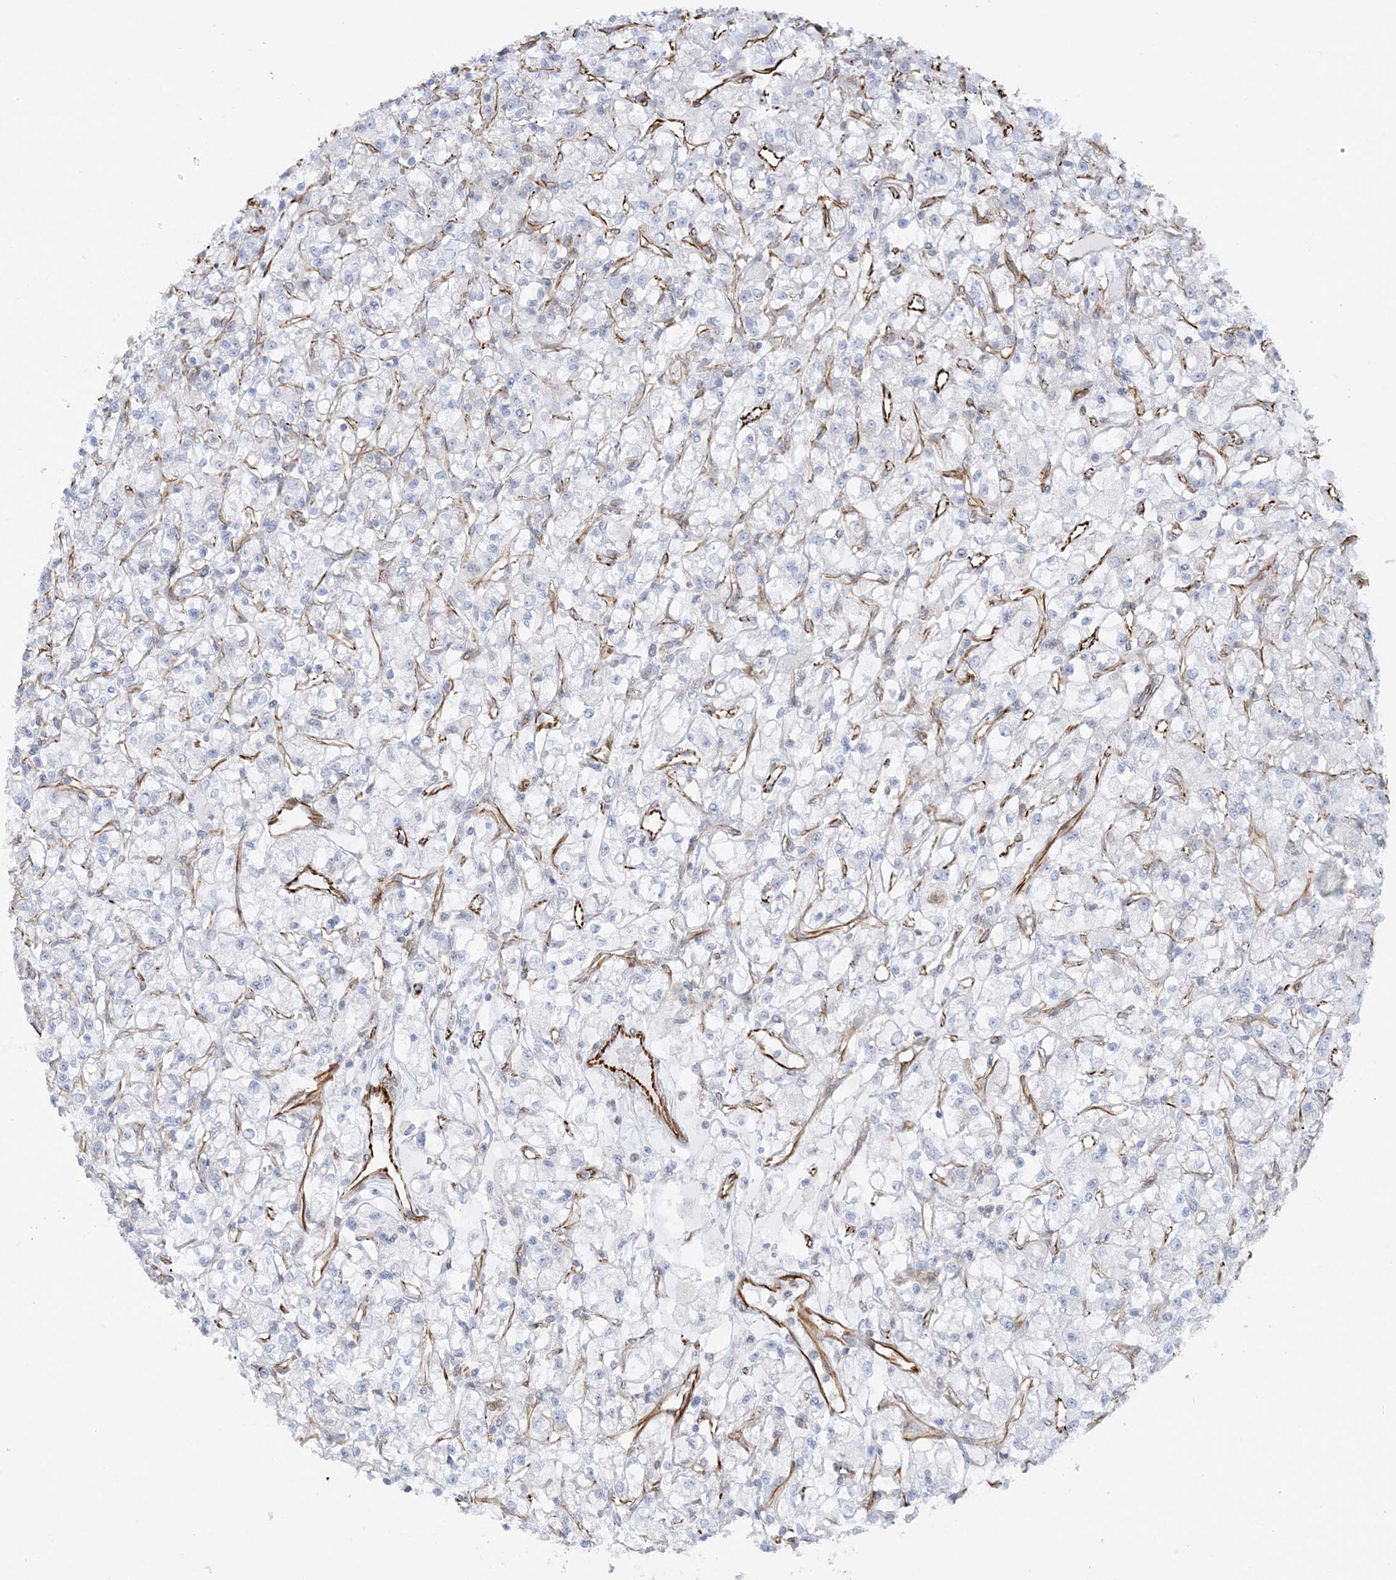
{"staining": {"intensity": "negative", "quantity": "none", "location": "none"}, "tissue": "renal cancer", "cell_type": "Tumor cells", "image_type": "cancer", "snomed": [{"axis": "morphology", "description": "Adenocarcinoma, NOS"}, {"axis": "topography", "description": "Kidney"}], "caption": "This is an immunohistochemistry (IHC) micrograph of human renal adenocarcinoma. There is no staining in tumor cells.", "gene": "SCLT1", "patient": {"sex": "female", "age": 59}}